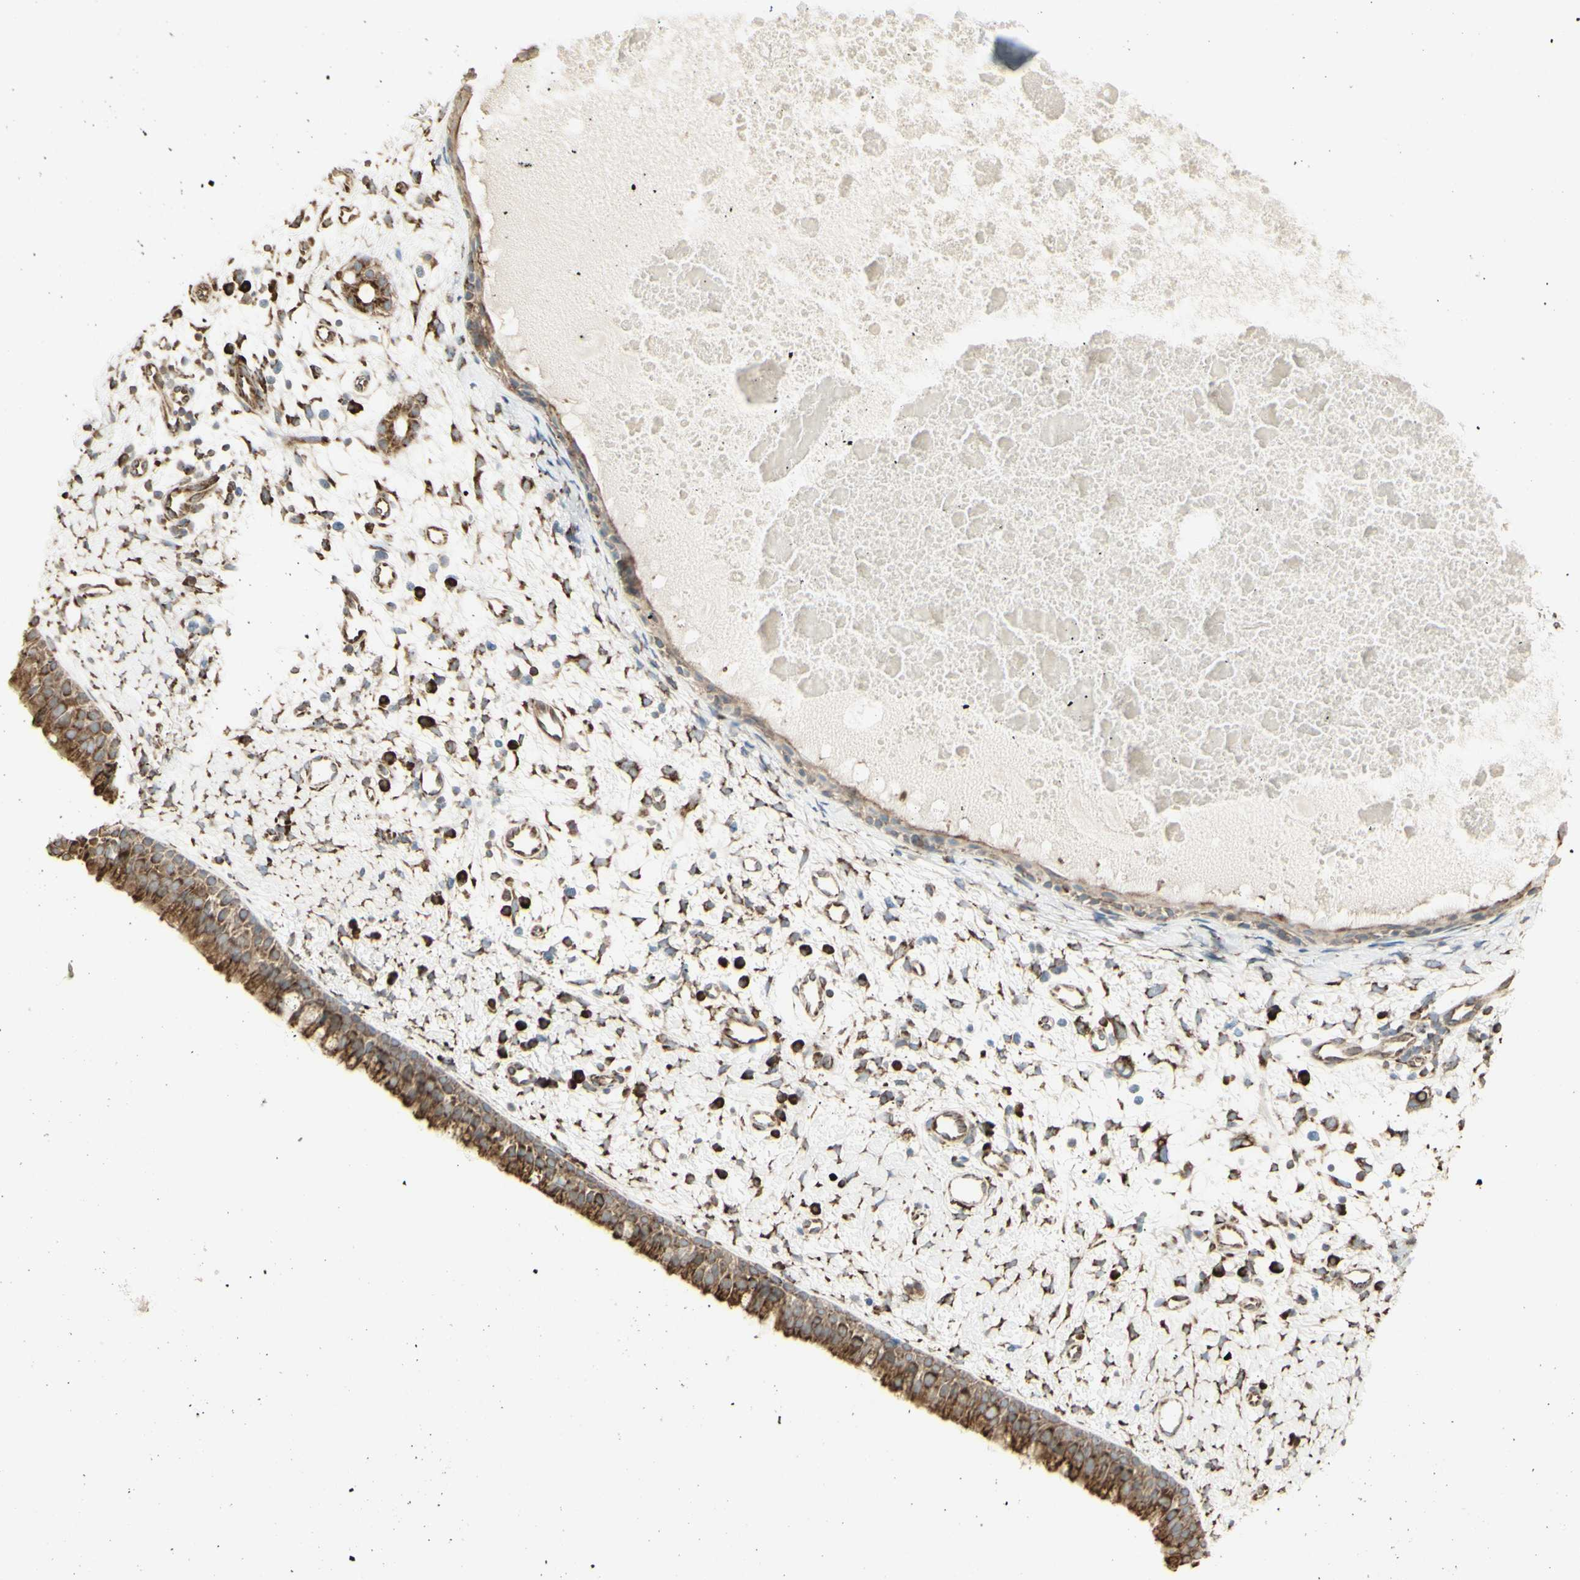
{"staining": {"intensity": "moderate", "quantity": ">75%", "location": "cytoplasmic/membranous"}, "tissue": "nasopharynx", "cell_type": "Respiratory epithelial cells", "image_type": "normal", "snomed": [{"axis": "morphology", "description": "Normal tissue, NOS"}, {"axis": "topography", "description": "Nasopharynx"}], "caption": "This micrograph exhibits IHC staining of normal nasopharynx, with medium moderate cytoplasmic/membranous positivity in approximately >75% of respiratory epithelial cells.", "gene": "EEF1B2", "patient": {"sex": "male", "age": 22}}